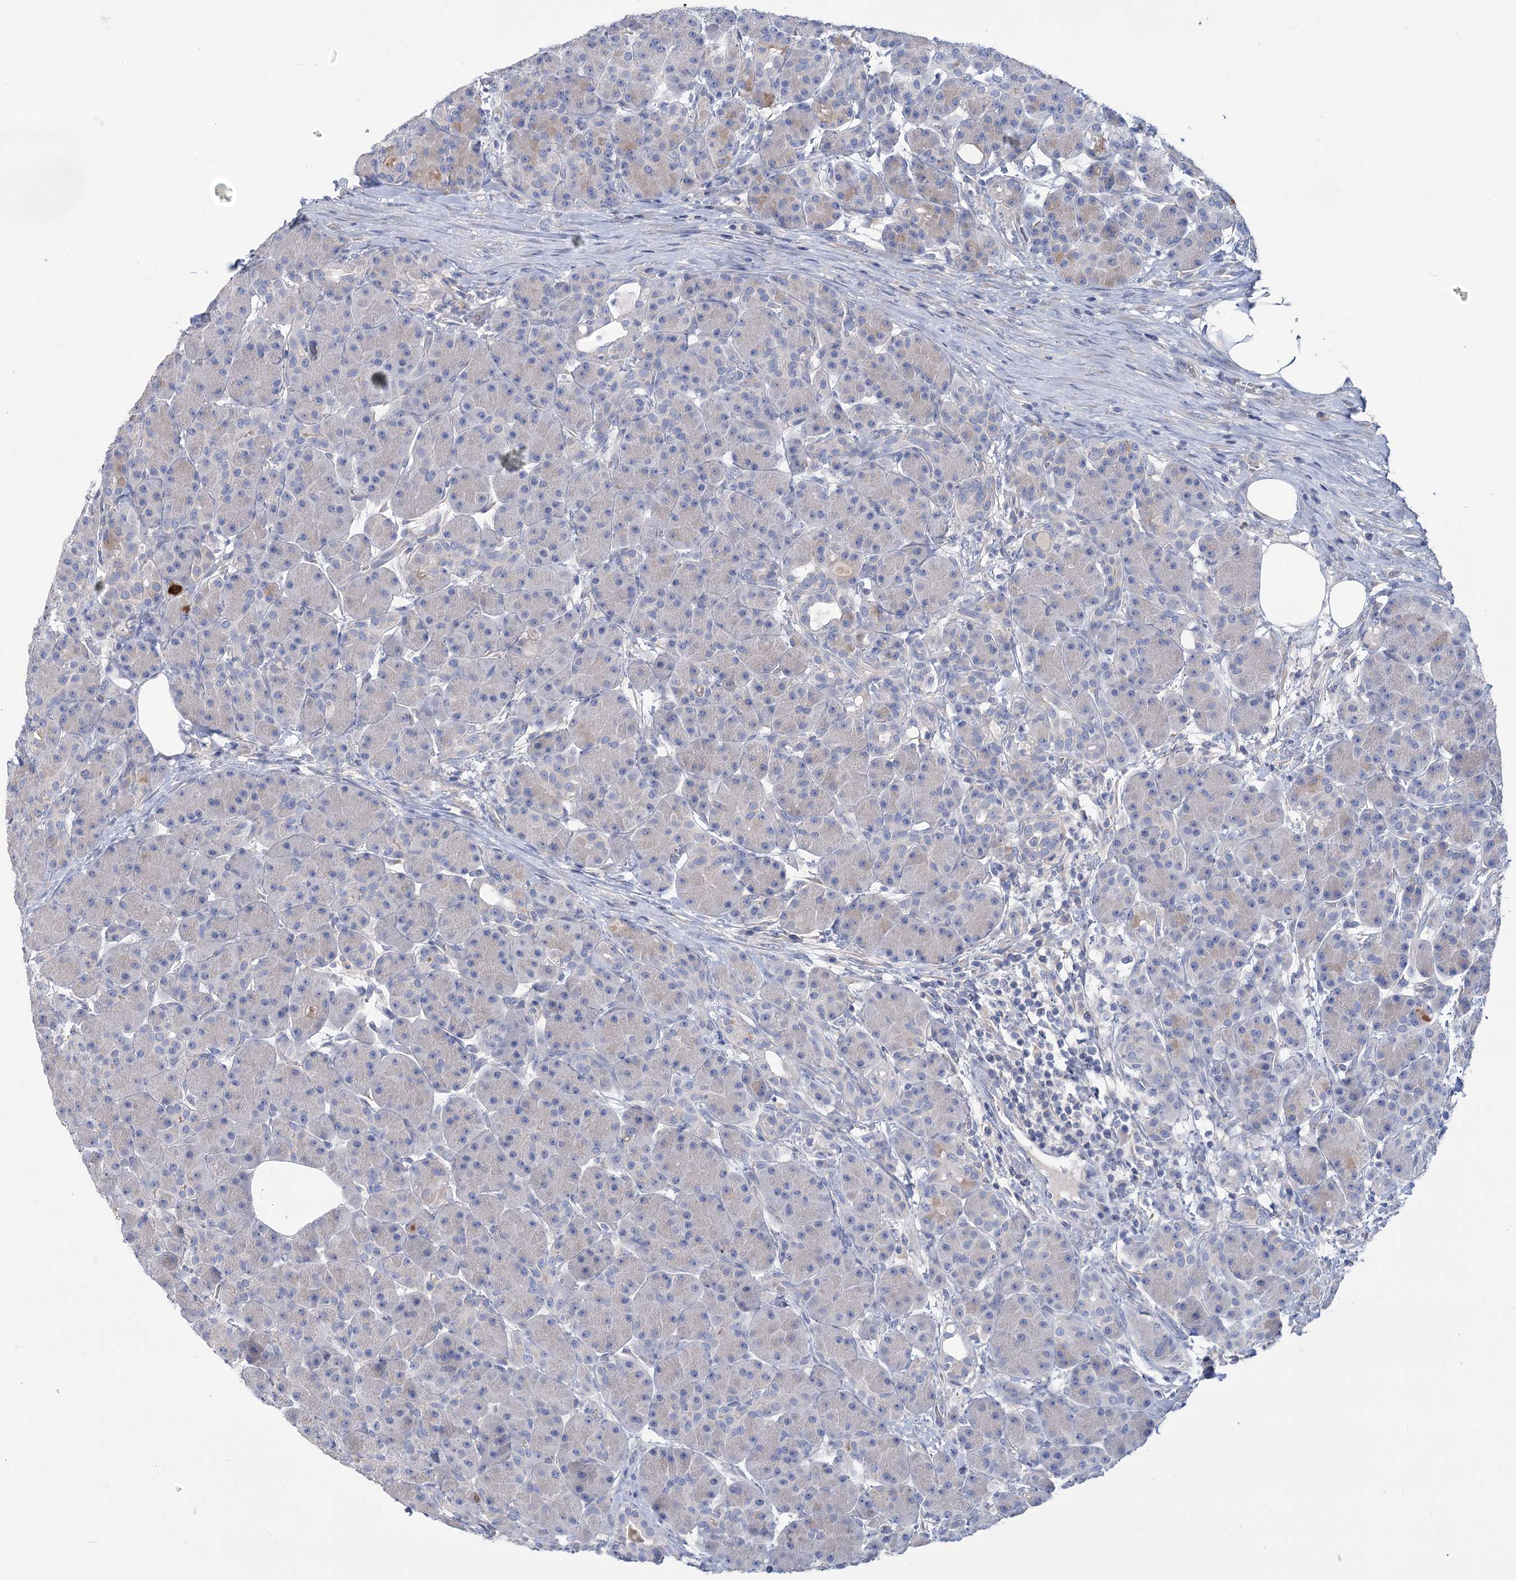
{"staining": {"intensity": "weak", "quantity": "<25%", "location": "cytoplasmic/membranous"}, "tissue": "pancreas", "cell_type": "Exocrine glandular cells", "image_type": "normal", "snomed": [{"axis": "morphology", "description": "Normal tissue, NOS"}, {"axis": "topography", "description": "Pancreas"}], "caption": "This is an IHC histopathology image of normal human pancreas. There is no expression in exocrine glandular cells.", "gene": "SLC9A3", "patient": {"sex": "male", "age": 63}}